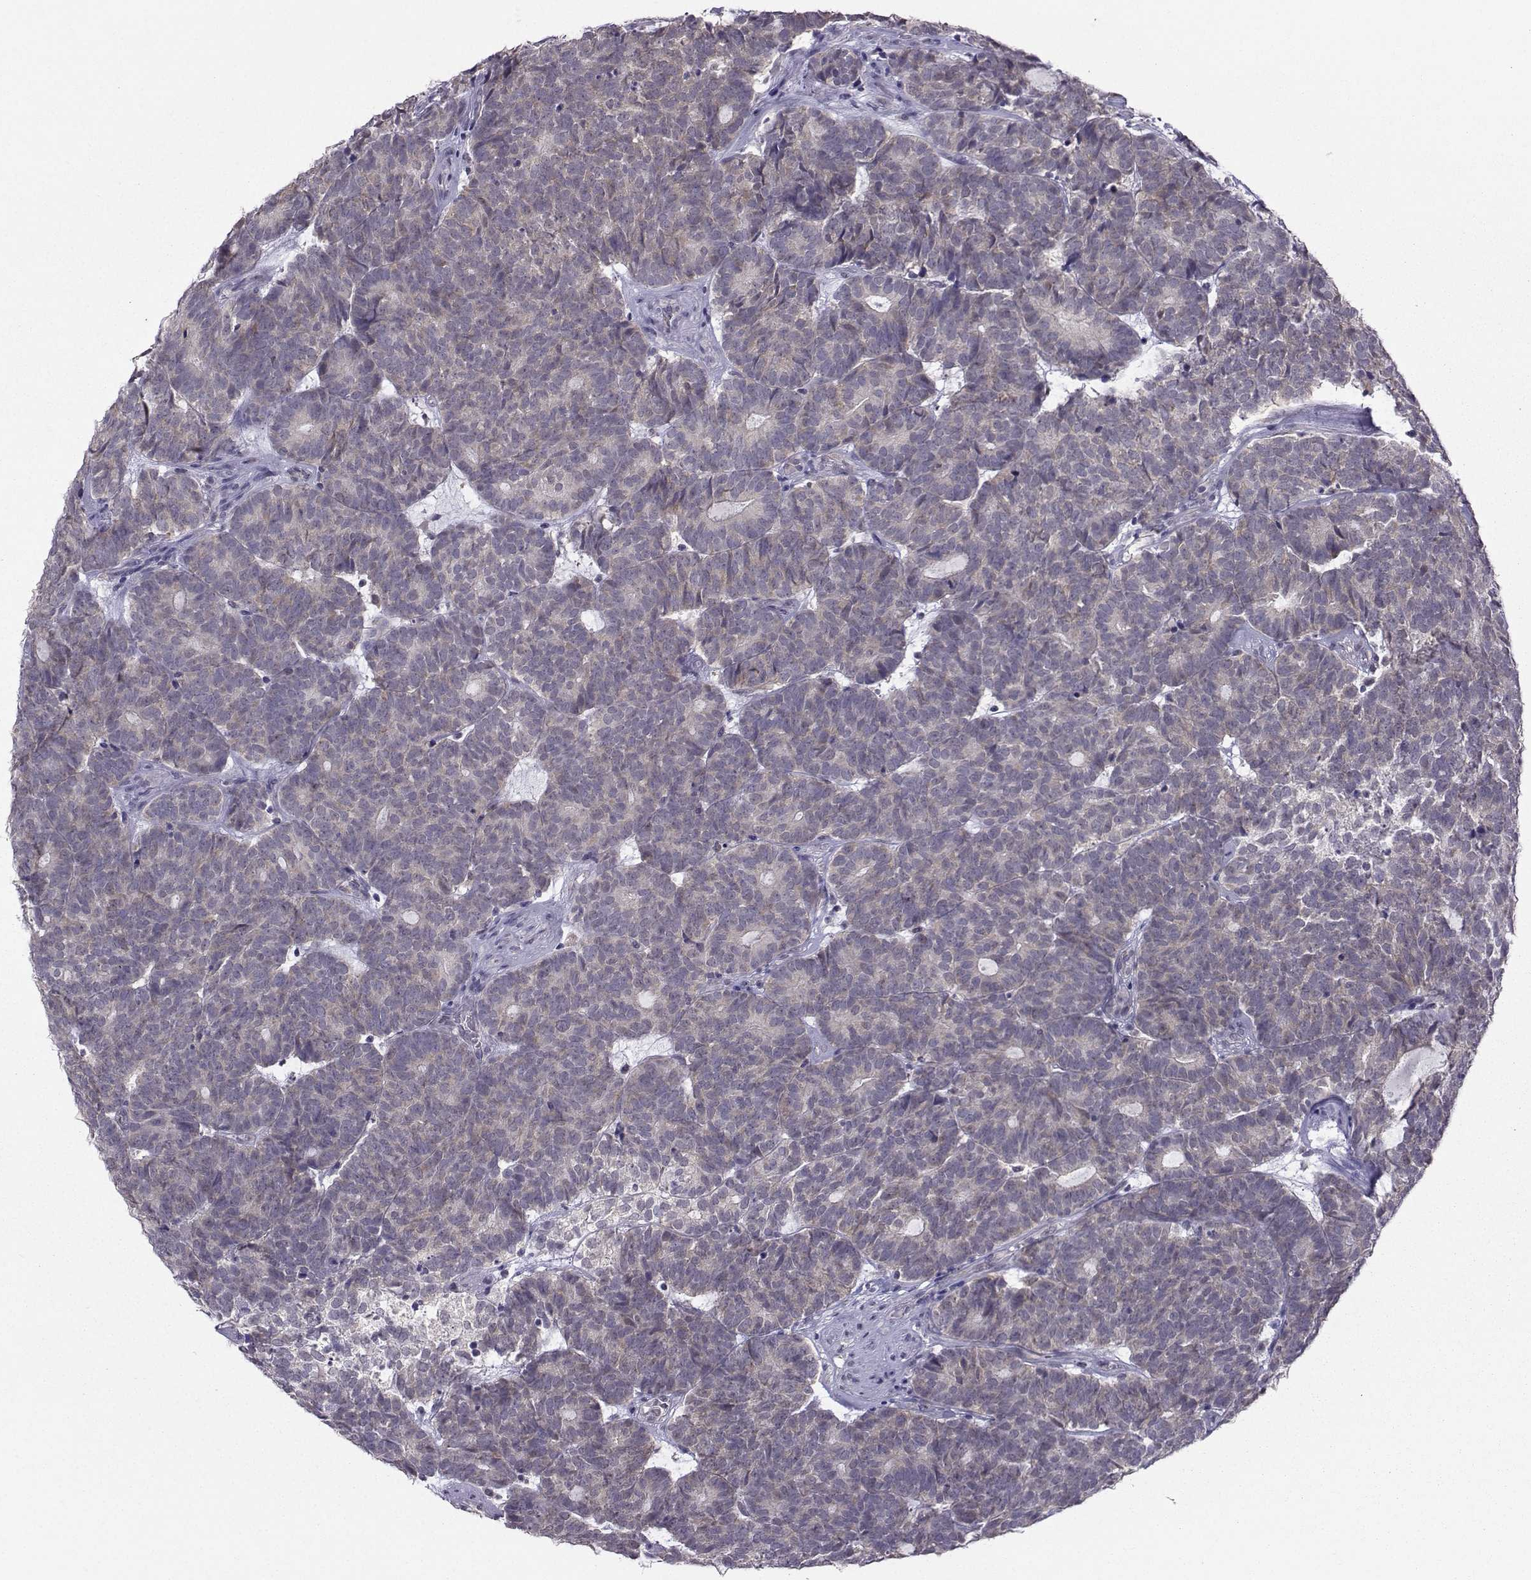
{"staining": {"intensity": "weak", "quantity": ">75%", "location": "cytoplasmic/membranous"}, "tissue": "head and neck cancer", "cell_type": "Tumor cells", "image_type": "cancer", "snomed": [{"axis": "morphology", "description": "Adenocarcinoma, NOS"}, {"axis": "topography", "description": "Head-Neck"}], "caption": "Tumor cells demonstrate weak cytoplasmic/membranous positivity in approximately >75% of cells in adenocarcinoma (head and neck).", "gene": "DDX20", "patient": {"sex": "female", "age": 81}}